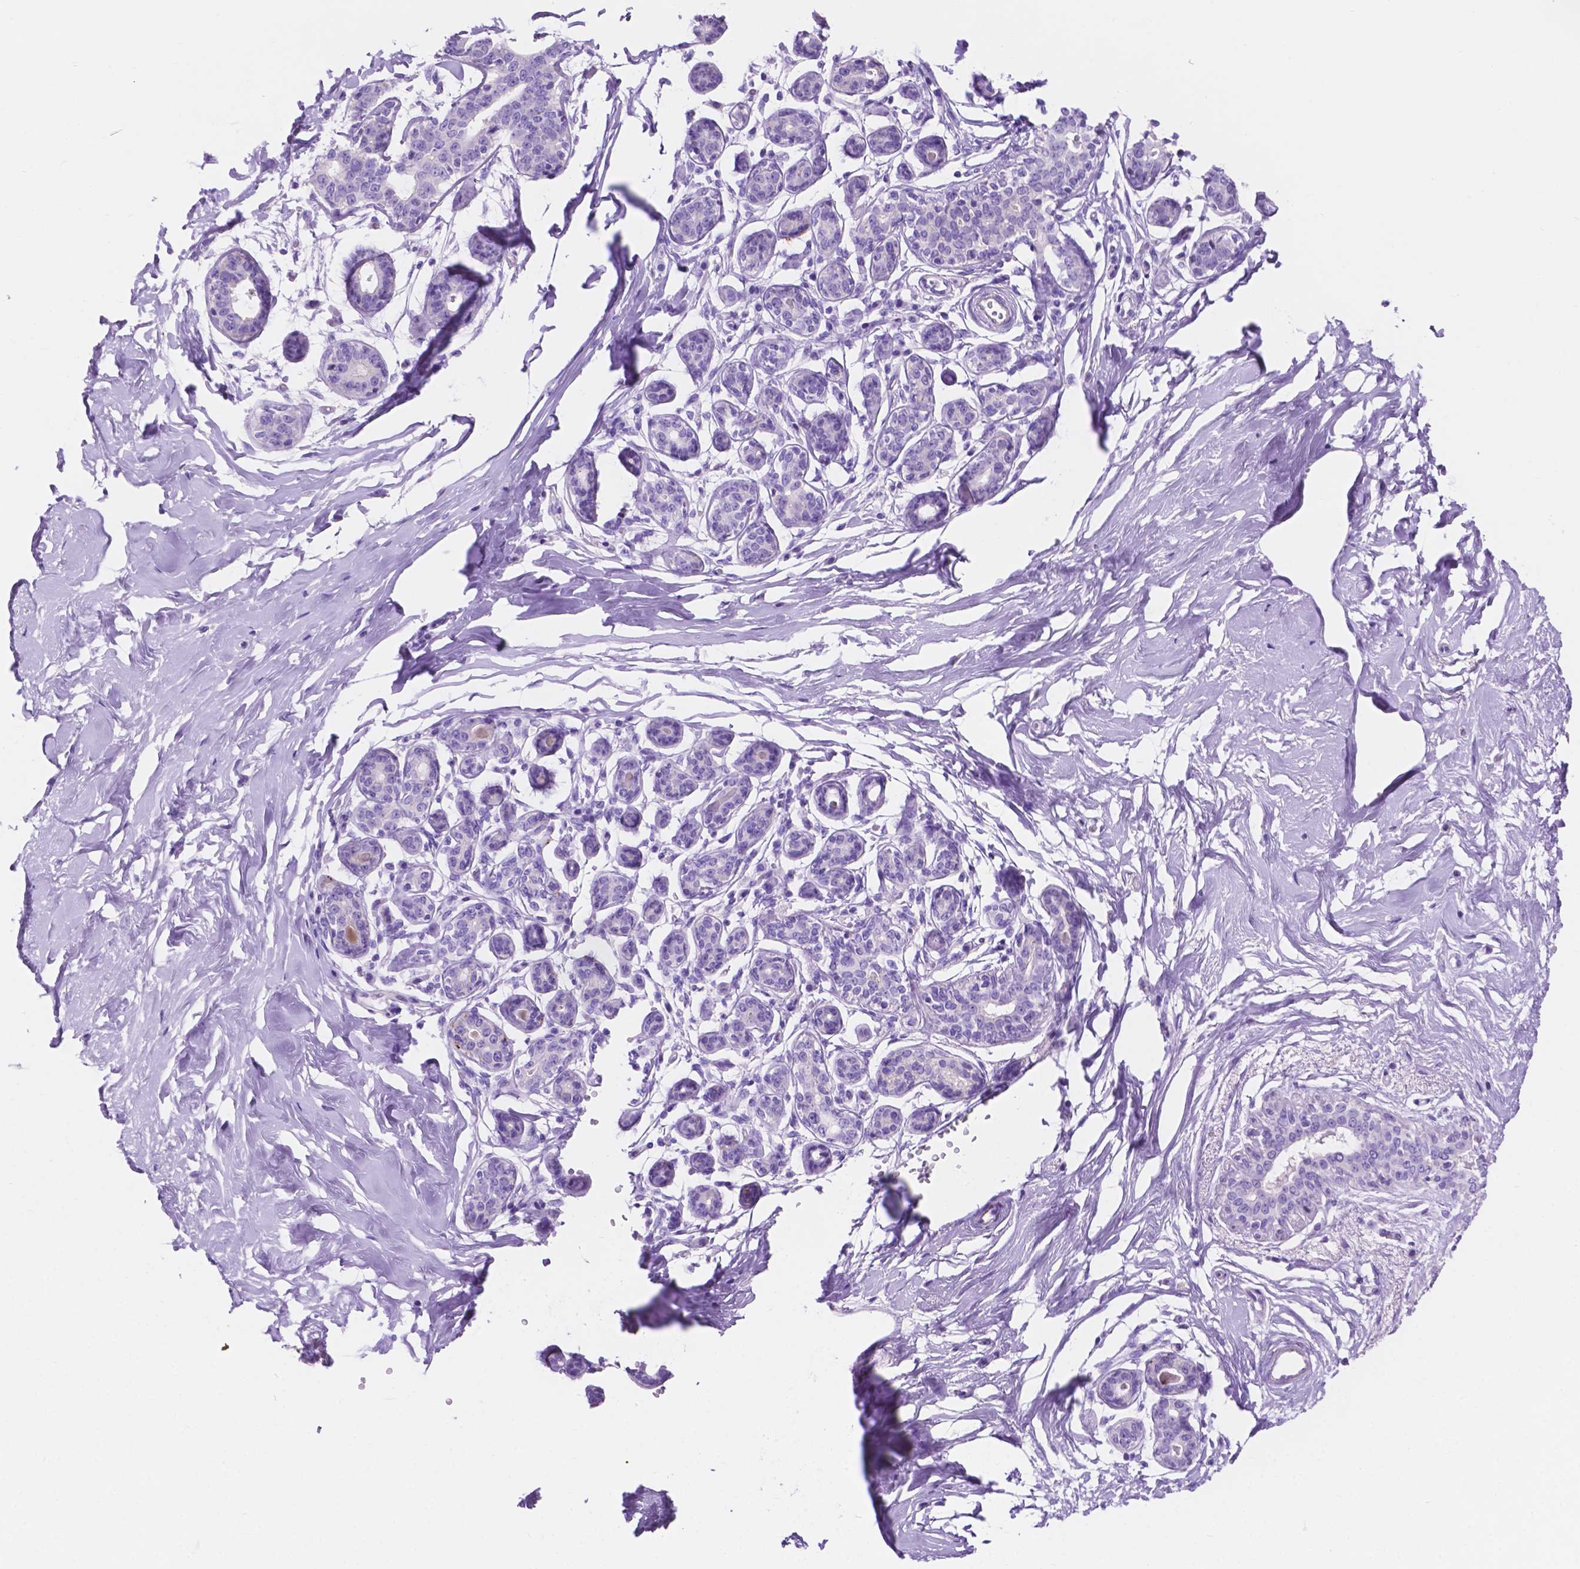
{"staining": {"intensity": "negative", "quantity": "none", "location": "none"}, "tissue": "breast", "cell_type": "Adipocytes", "image_type": "normal", "snomed": [{"axis": "morphology", "description": "Normal tissue, NOS"}, {"axis": "topography", "description": "Skin"}, {"axis": "topography", "description": "Breast"}], "caption": "This is an IHC image of normal breast. There is no positivity in adipocytes.", "gene": "IGFN1", "patient": {"sex": "female", "age": 43}}